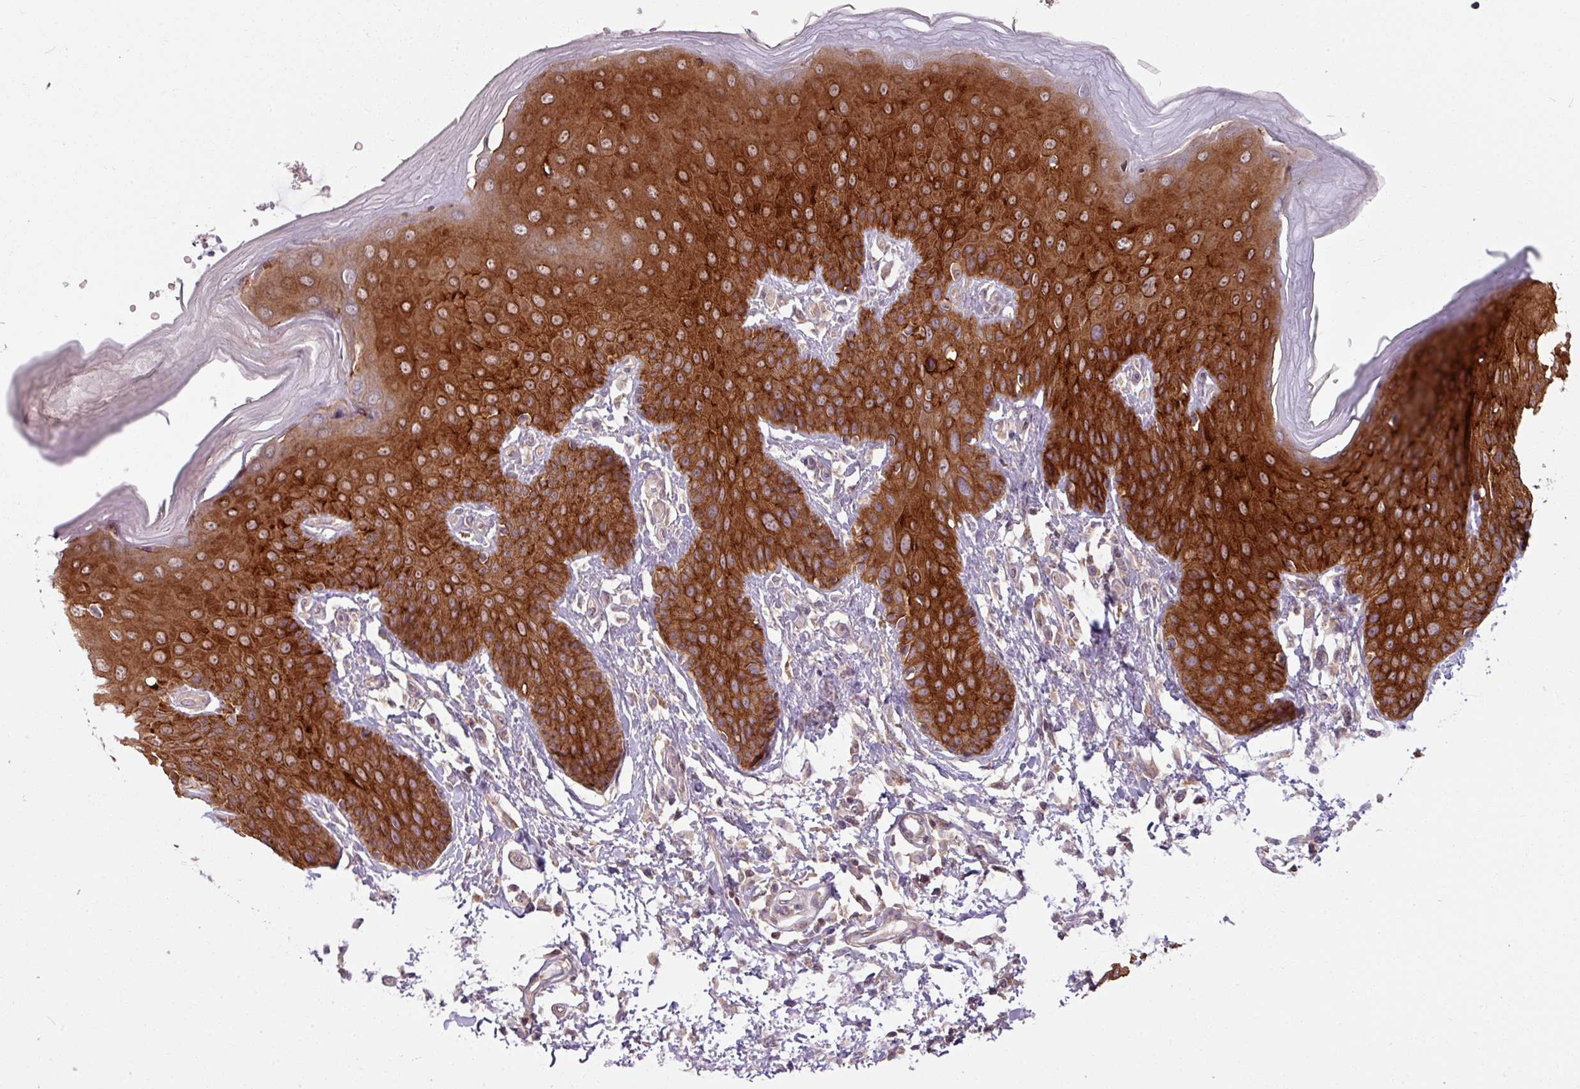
{"staining": {"intensity": "strong", "quantity": ">75%", "location": "cytoplasmic/membranous"}, "tissue": "skin", "cell_type": "Epidermal cells", "image_type": "normal", "snomed": [{"axis": "morphology", "description": "Normal tissue, NOS"}, {"axis": "topography", "description": "Peripheral nerve tissue"}], "caption": "DAB (3,3'-diaminobenzidine) immunohistochemical staining of benign human skin displays strong cytoplasmic/membranous protein staining in approximately >75% of epidermal cells.", "gene": "TUSC3", "patient": {"sex": "male", "age": 51}}